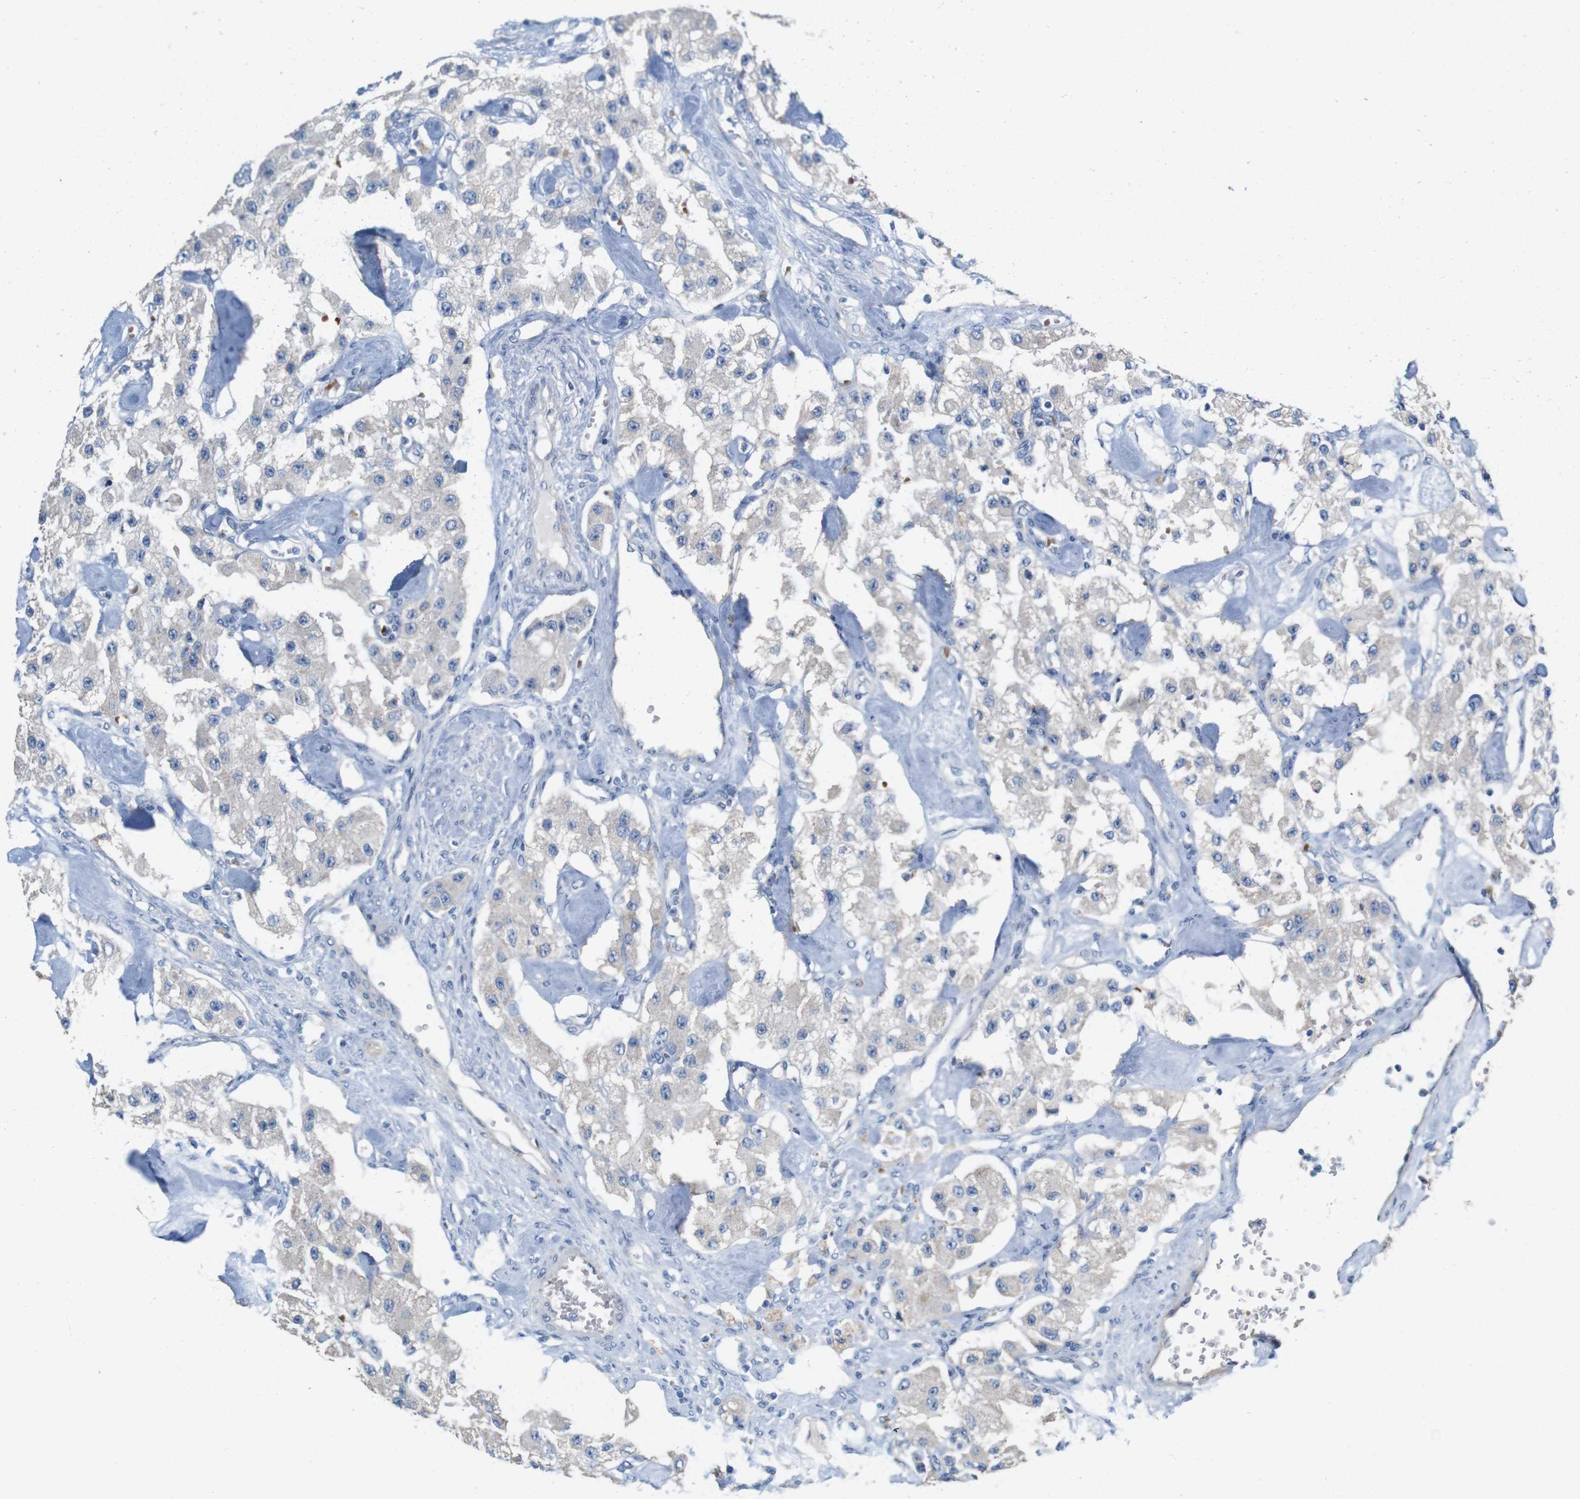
{"staining": {"intensity": "negative", "quantity": "none", "location": "none"}, "tissue": "carcinoid", "cell_type": "Tumor cells", "image_type": "cancer", "snomed": [{"axis": "morphology", "description": "Carcinoid, malignant, NOS"}, {"axis": "topography", "description": "Pancreas"}], "caption": "A high-resolution photomicrograph shows immunohistochemistry staining of carcinoid, which demonstrates no significant expression in tumor cells.", "gene": "IGSF8", "patient": {"sex": "male", "age": 41}}